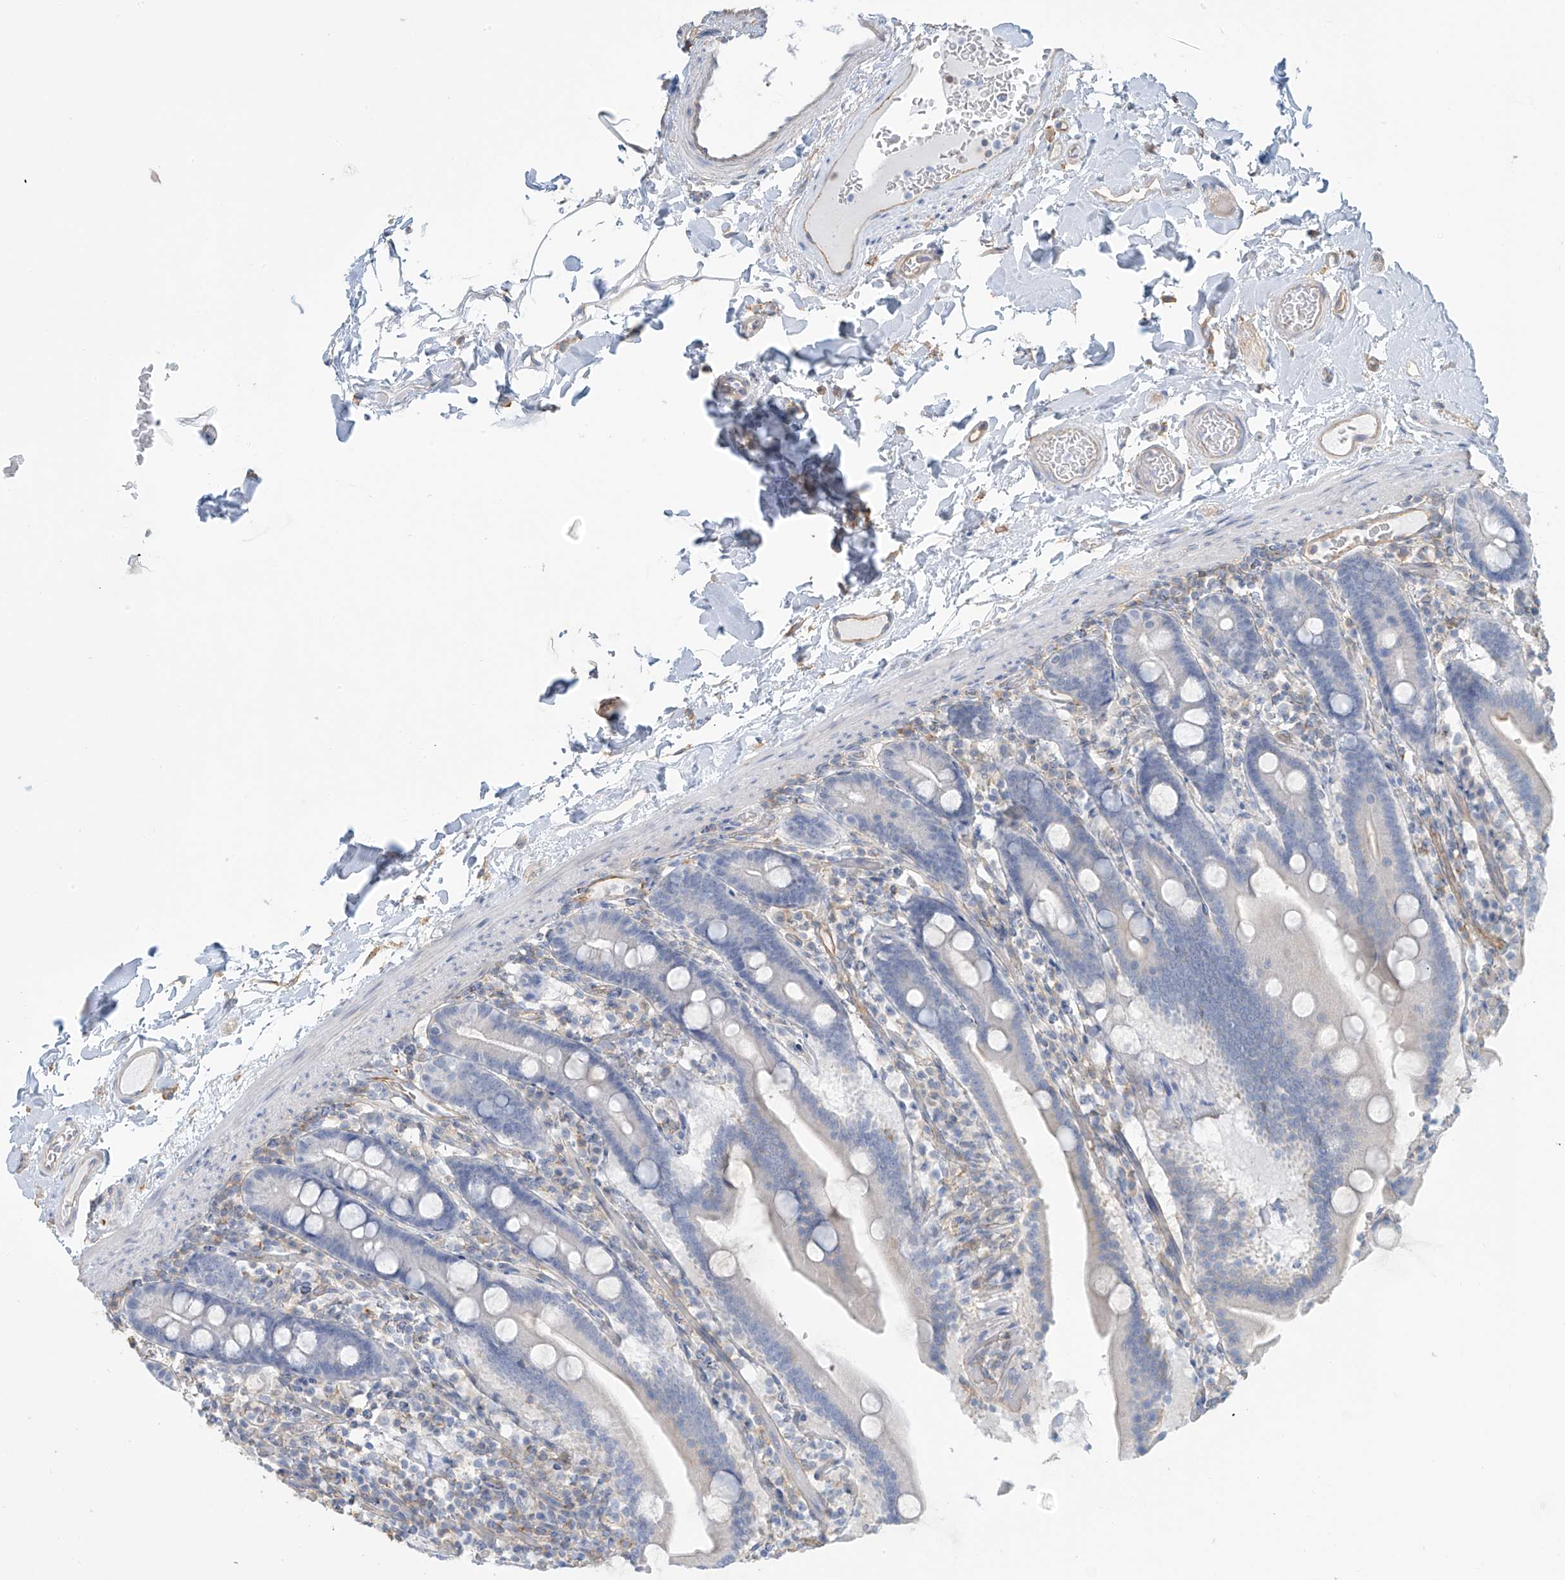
{"staining": {"intensity": "weak", "quantity": "<25%", "location": "cytoplasmic/membranous"}, "tissue": "duodenum", "cell_type": "Glandular cells", "image_type": "normal", "snomed": [{"axis": "morphology", "description": "Normal tissue, NOS"}, {"axis": "topography", "description": "Duodenum"}], "caption": "The IHC micrograph has no significant expression in glandular cells of duodenum.", "gene": "ZNF846", "patient": {"sex": "male", "age": 55}}